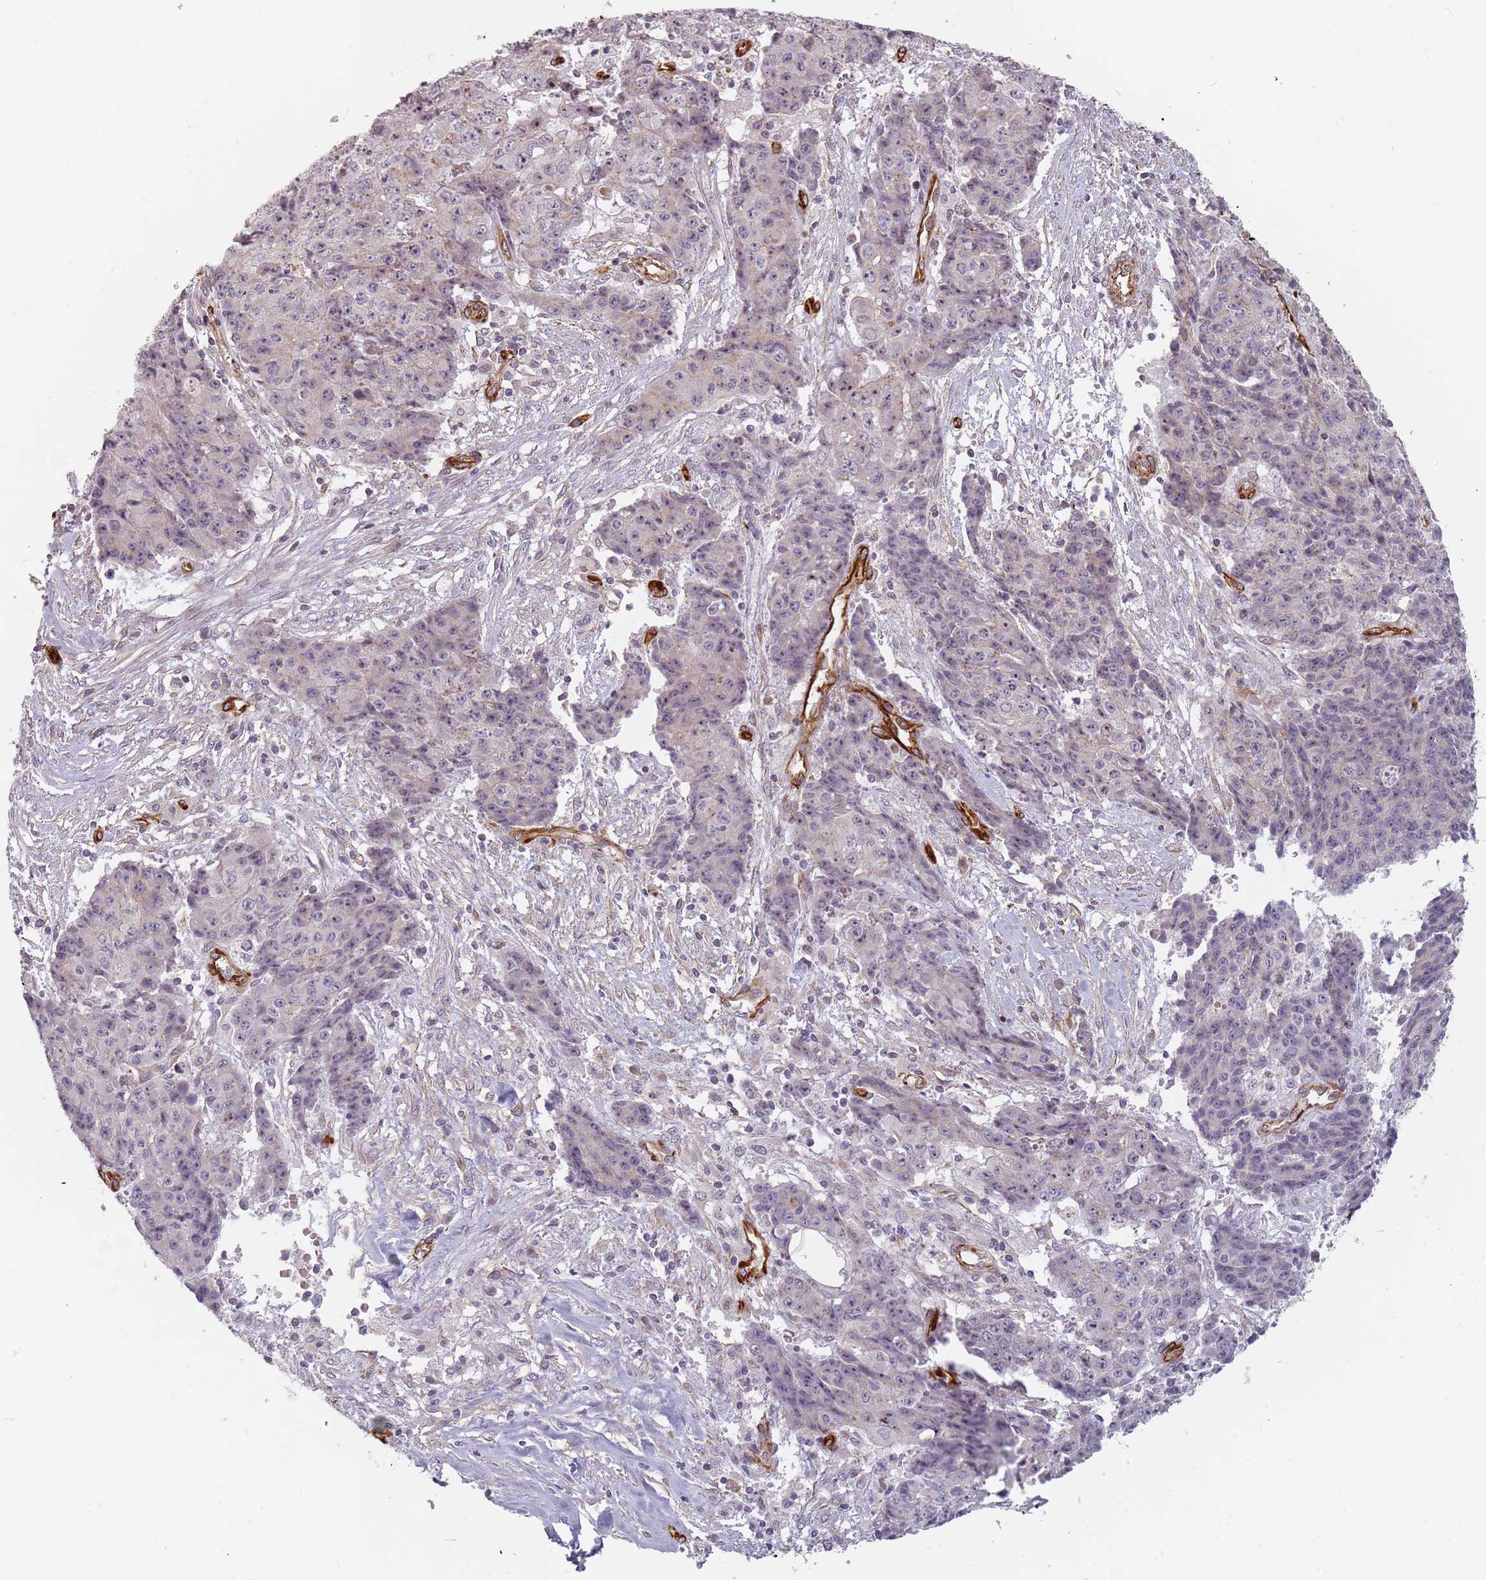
{"staining": {"intensity": "negative", "quantity": "none", "location": "none"}, "tissue": "ovarian cancer", "cell_type": "Tumor cells", "image_type": "cancer", "snomed": [{"axis": "morphology", "description": "Carcinoma, endometroid"}, {"axis": "topography", "description": "Ovary"}], "caption": "IHC micrograph of human endometroid carcinoma (ovarian) stained for a protein (brown), which displays no positivity in tumor cells.", "gene": "GAS2L3", "patient": {"sex": "female", "age": 42}}